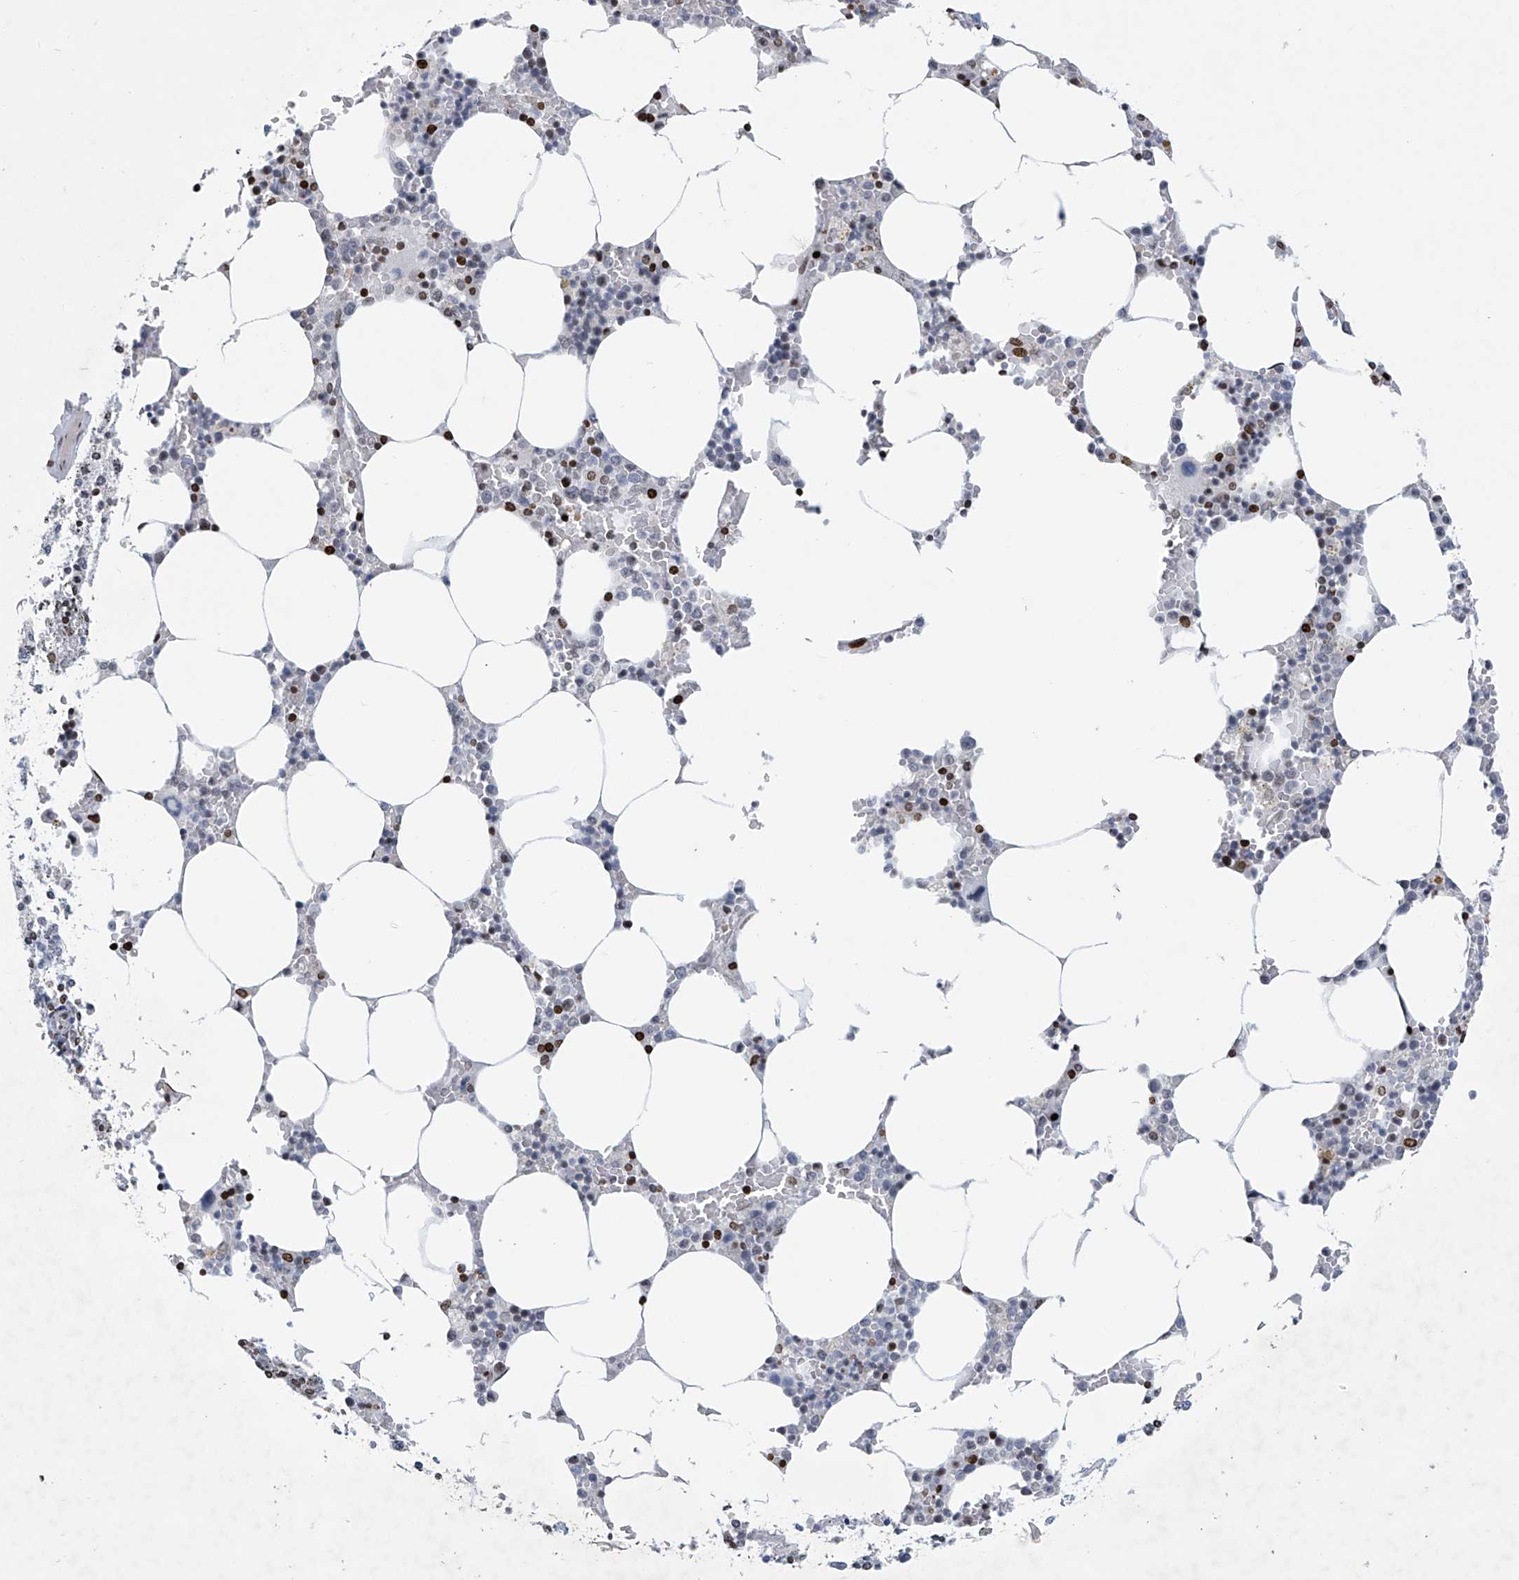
{"staining": {"intensity": "strong", "quantity": "25%-75%", "location": "nuclear"}, "tissue": "bone marrow", "cell_type": "Hematopoietic cells", "image_type": "normal", "snomed": [{"axis": "morphology", "description": "Normal tissue, NOS"}, {"axis": "topography", "description": "Bone marrow"}], "caption": "Immunohistochemical staining of unremarkable human bone marrow shows strong nuclear protein staining in approximately 25%-75% of hematopoietic cells. The staining was performed using DAB (3,3'-diaminobenzidine), with brown indicating positive protein expression. Nuclei are stained blue with hematoxylin.", "gene": "RFX7", "patient": {"sex": "male", "age": 70}}